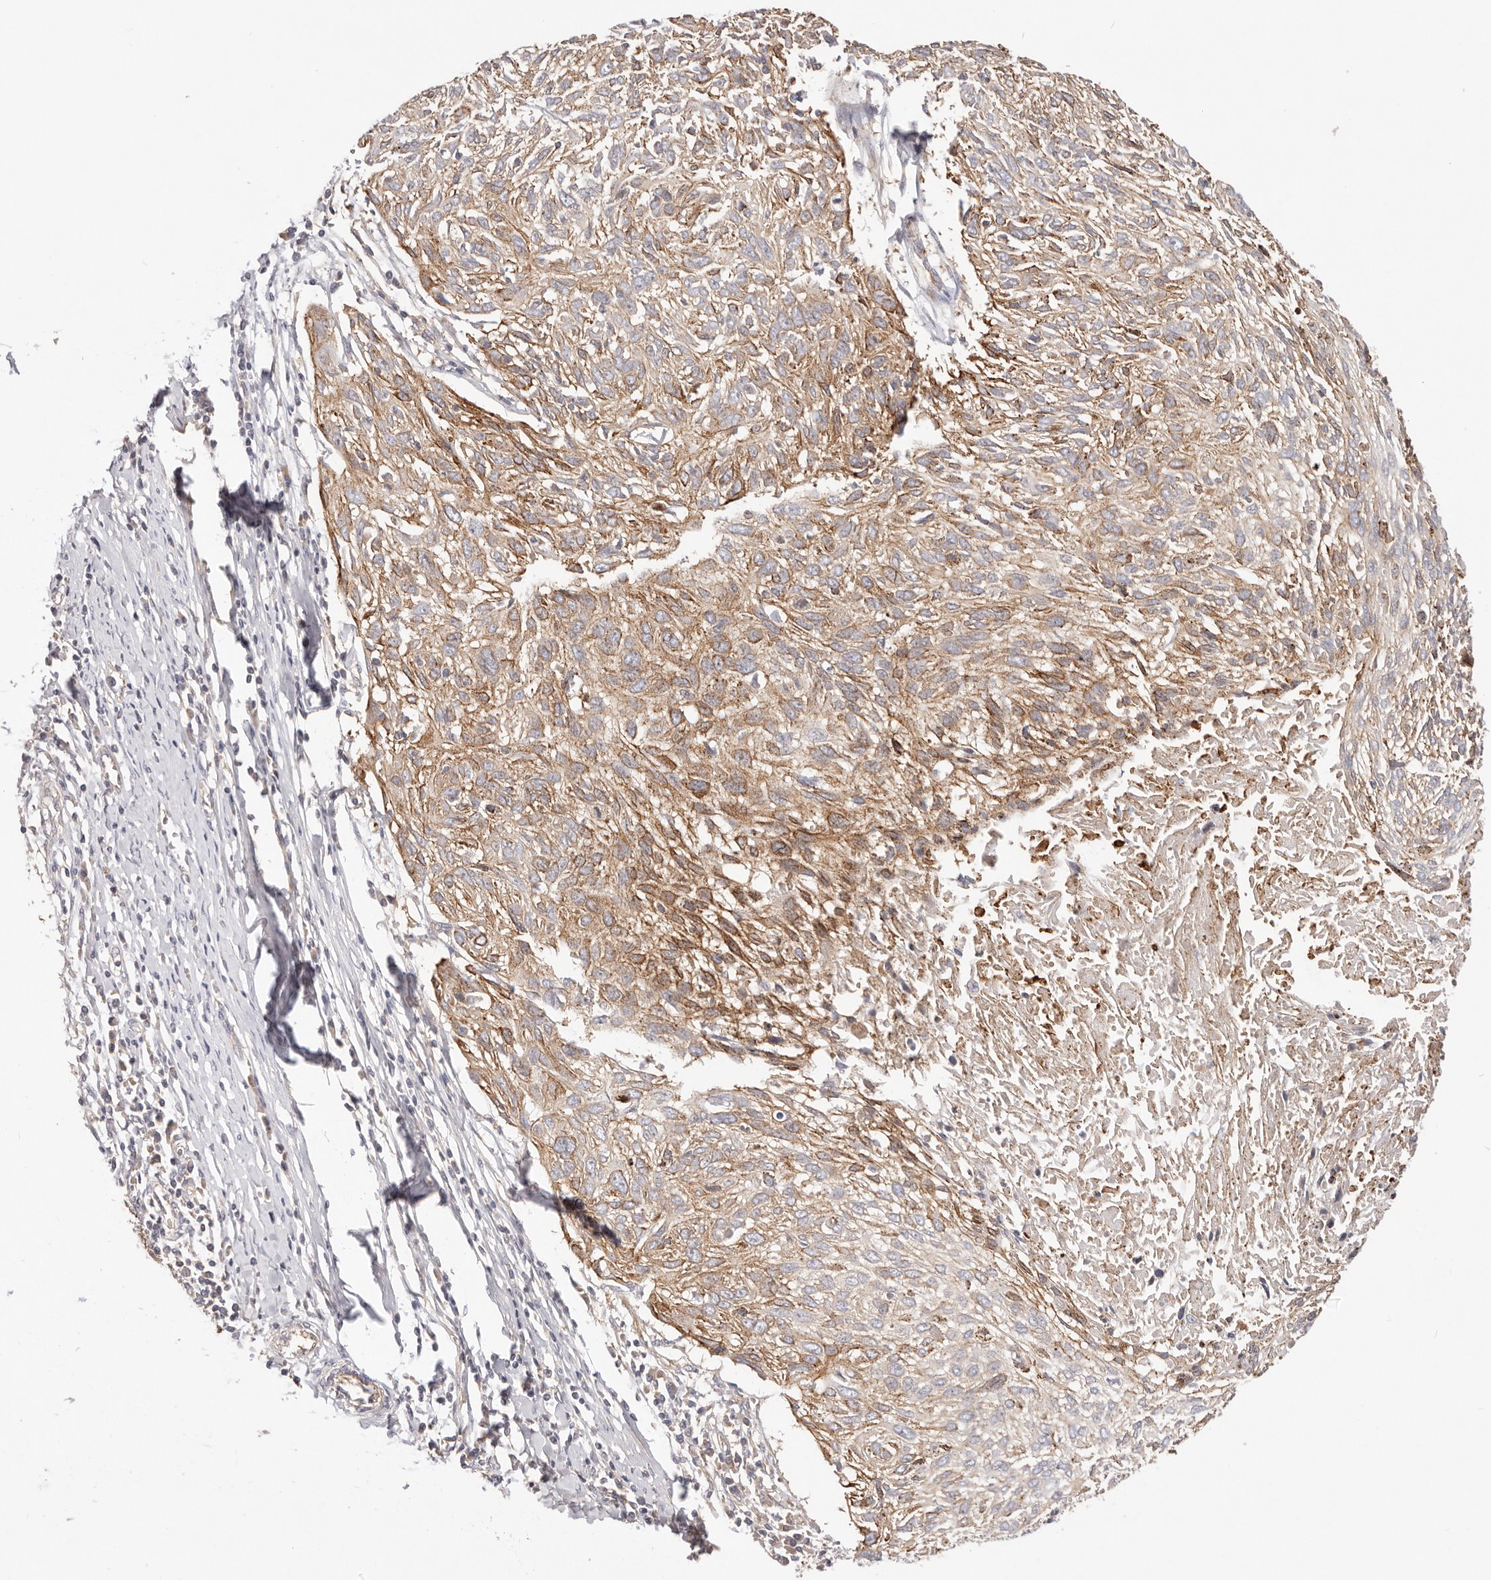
{"staining": {"intensity": "moderate", "quantity": ">75%", "location": "cytoplasmic/membranous"}, "tissue": "cervical cancer", "cell_type": "Tumor cells", "image_type": "cancer", "snomed": [{"axis": "morphology", "description": "Squamous cell carcinoma, NOS"}, {"axis": "topography", "description": "Cervix"}], "caption": "Tumor cells show medium levels of moderate cytoplasmic/membranous expression in about >75% of cells in cervical cancer.", "gene": "KCMF1", "patient": {"sex": "female", "age": 51}}